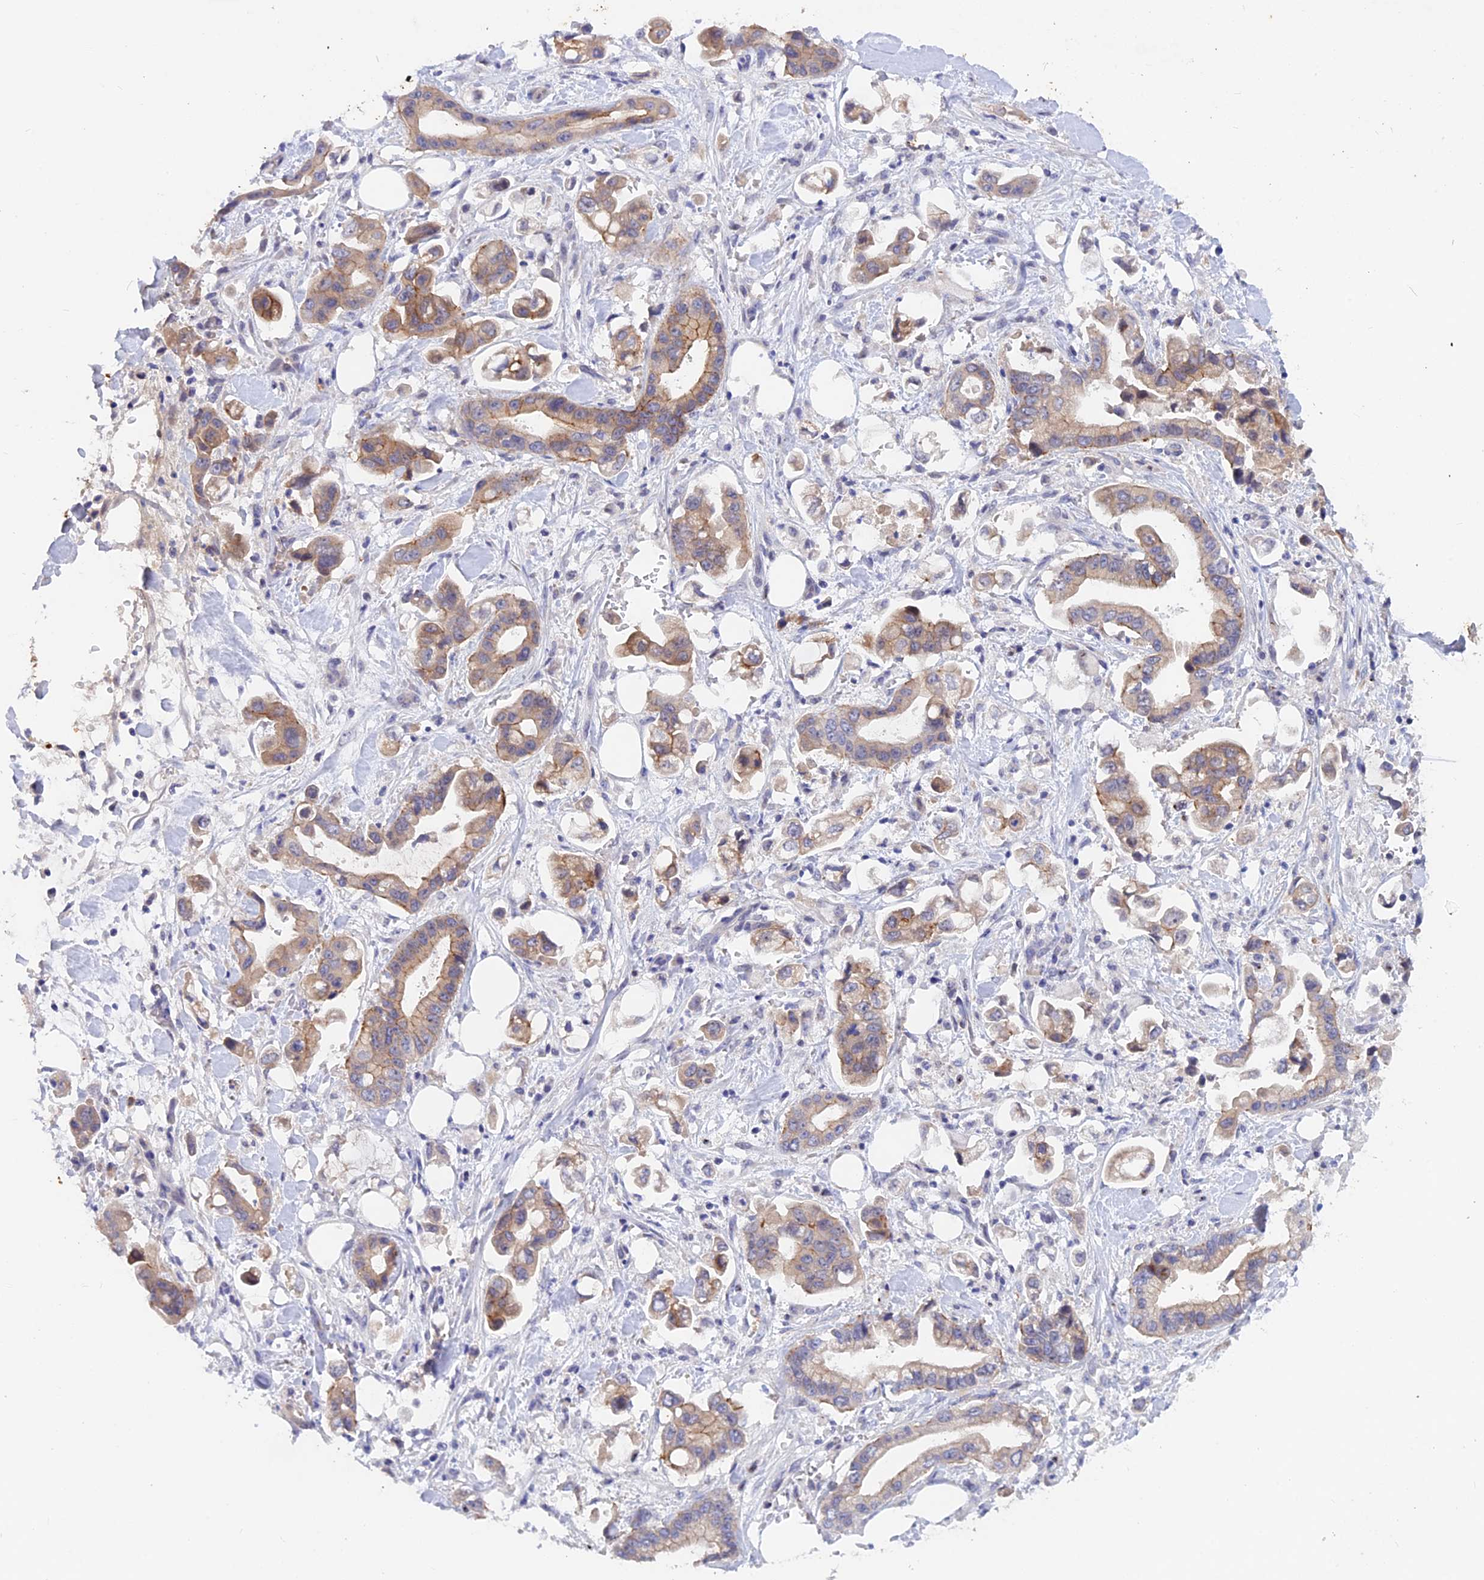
{"staining": {"intensity": "moderate", "quantity": "25%-75%", "location": "cytoplasmic/membranous"}, "tissue": "stomach cancer", "cell_type": "Tumor cells", "image_type": "cancer", "snomed": [{"axis": "morphology", "description": "Adenocarcinoma, NOS"}, {"axis": "topography", "description": "Stomach"}], "caption": "The immunohistochemical stain highlights moderate cytoplasmic/membranous staining in tumor cells of stomach cancer (adenocarcinoma) tissue.", "gene": "GK5", "patient": {"sex": "male", "age": 62}}